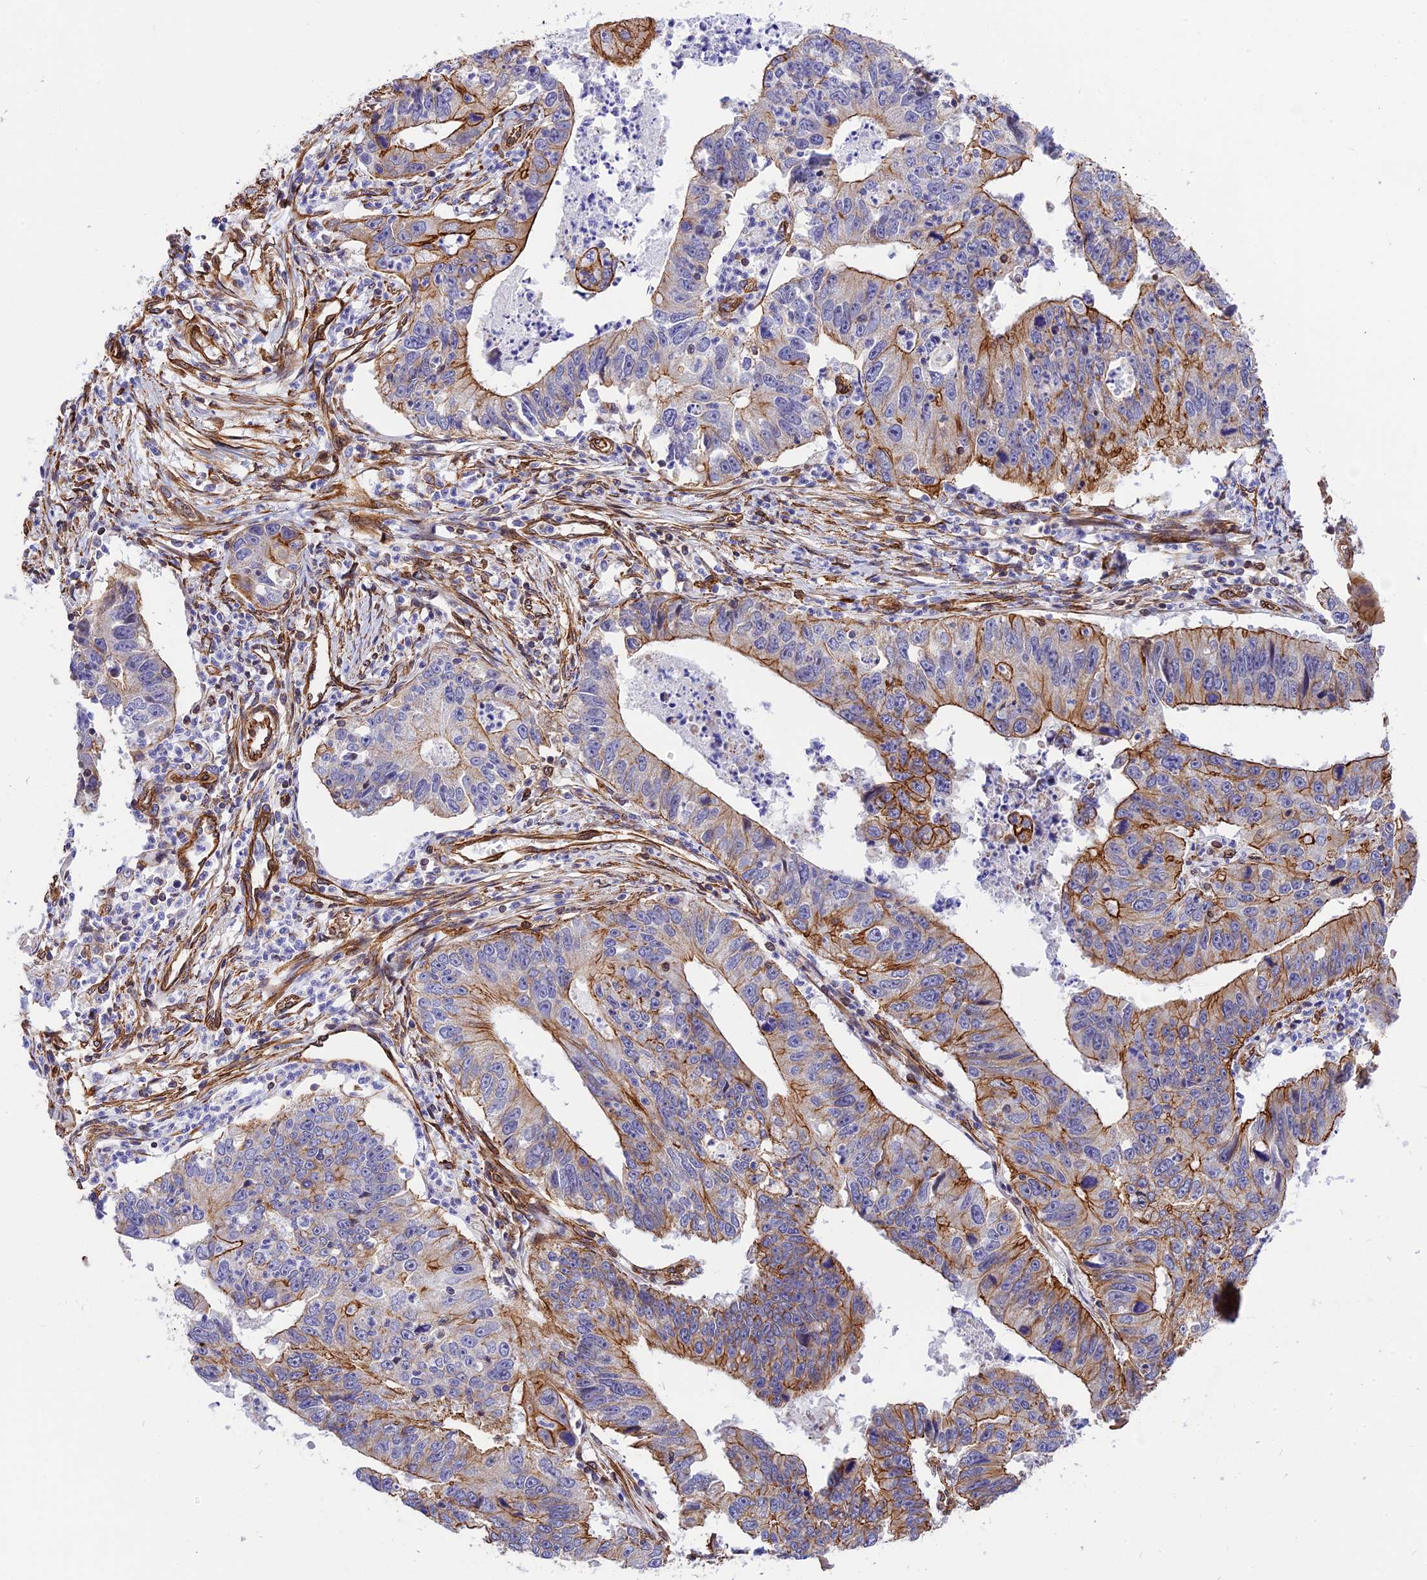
{"staining": {"intensity": "moderate", "quantity": "25%-75%", "location": "cytoplasmic/membranous"}, "tissue": "stomach cancer", "cell_type": "Tumor cells", "image_type": "cancer", "snomed": [{"axis": "morphology", "description": "Adenocarcinoma, NOS"}, {"axis": "topography", "description": "Stomach"}], "caption": "Tumor cells show medium levels of moderate cytoplasmic/membranous staining in about 25%-75% of cells in stomach adenocarcinoma.", "gene": "R3HDM4", "patient": {"sex": "male", "age": 59}}